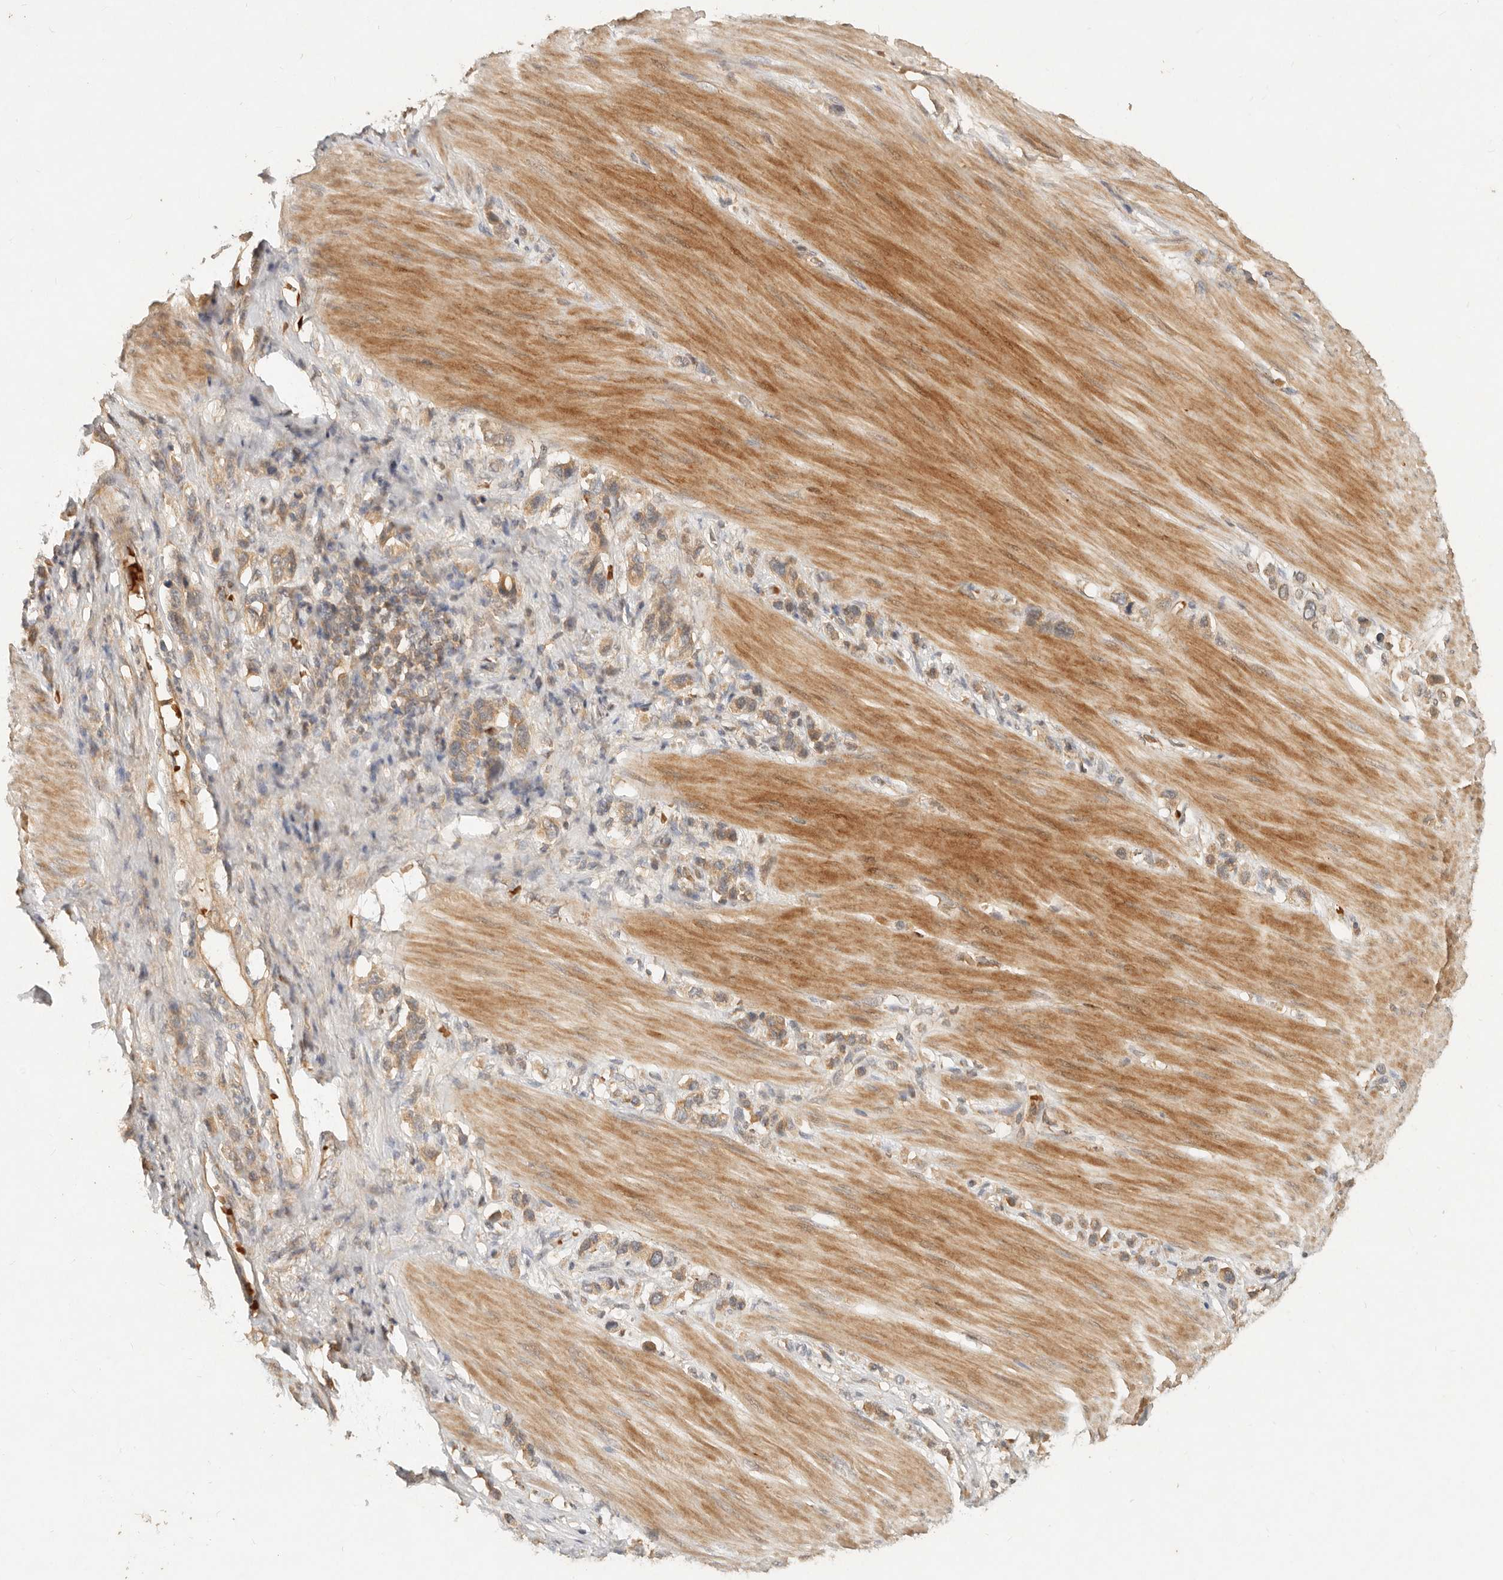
{"staining": {"intensity": "moderate", "quantity": ">75%", "location": "cytoplasmic/membranous"}, "tissue": "stomach cancer", "cell_type": "Tumor cells", "image_type": "cancer", "snomed": [{"axis": "morphology", "description": "Adenocarcinoma, NOS"}, {"axis": "topography", "description": "Stomach"}], "caption": "Protein expression analysis of stomach cancer (adenocarcinoma) exhibits moderate cytoplasmic/membranous expression in about >75% of tumor cells.", "gene": "FREM2", "patient": {"sex": "female", "age": 65}}